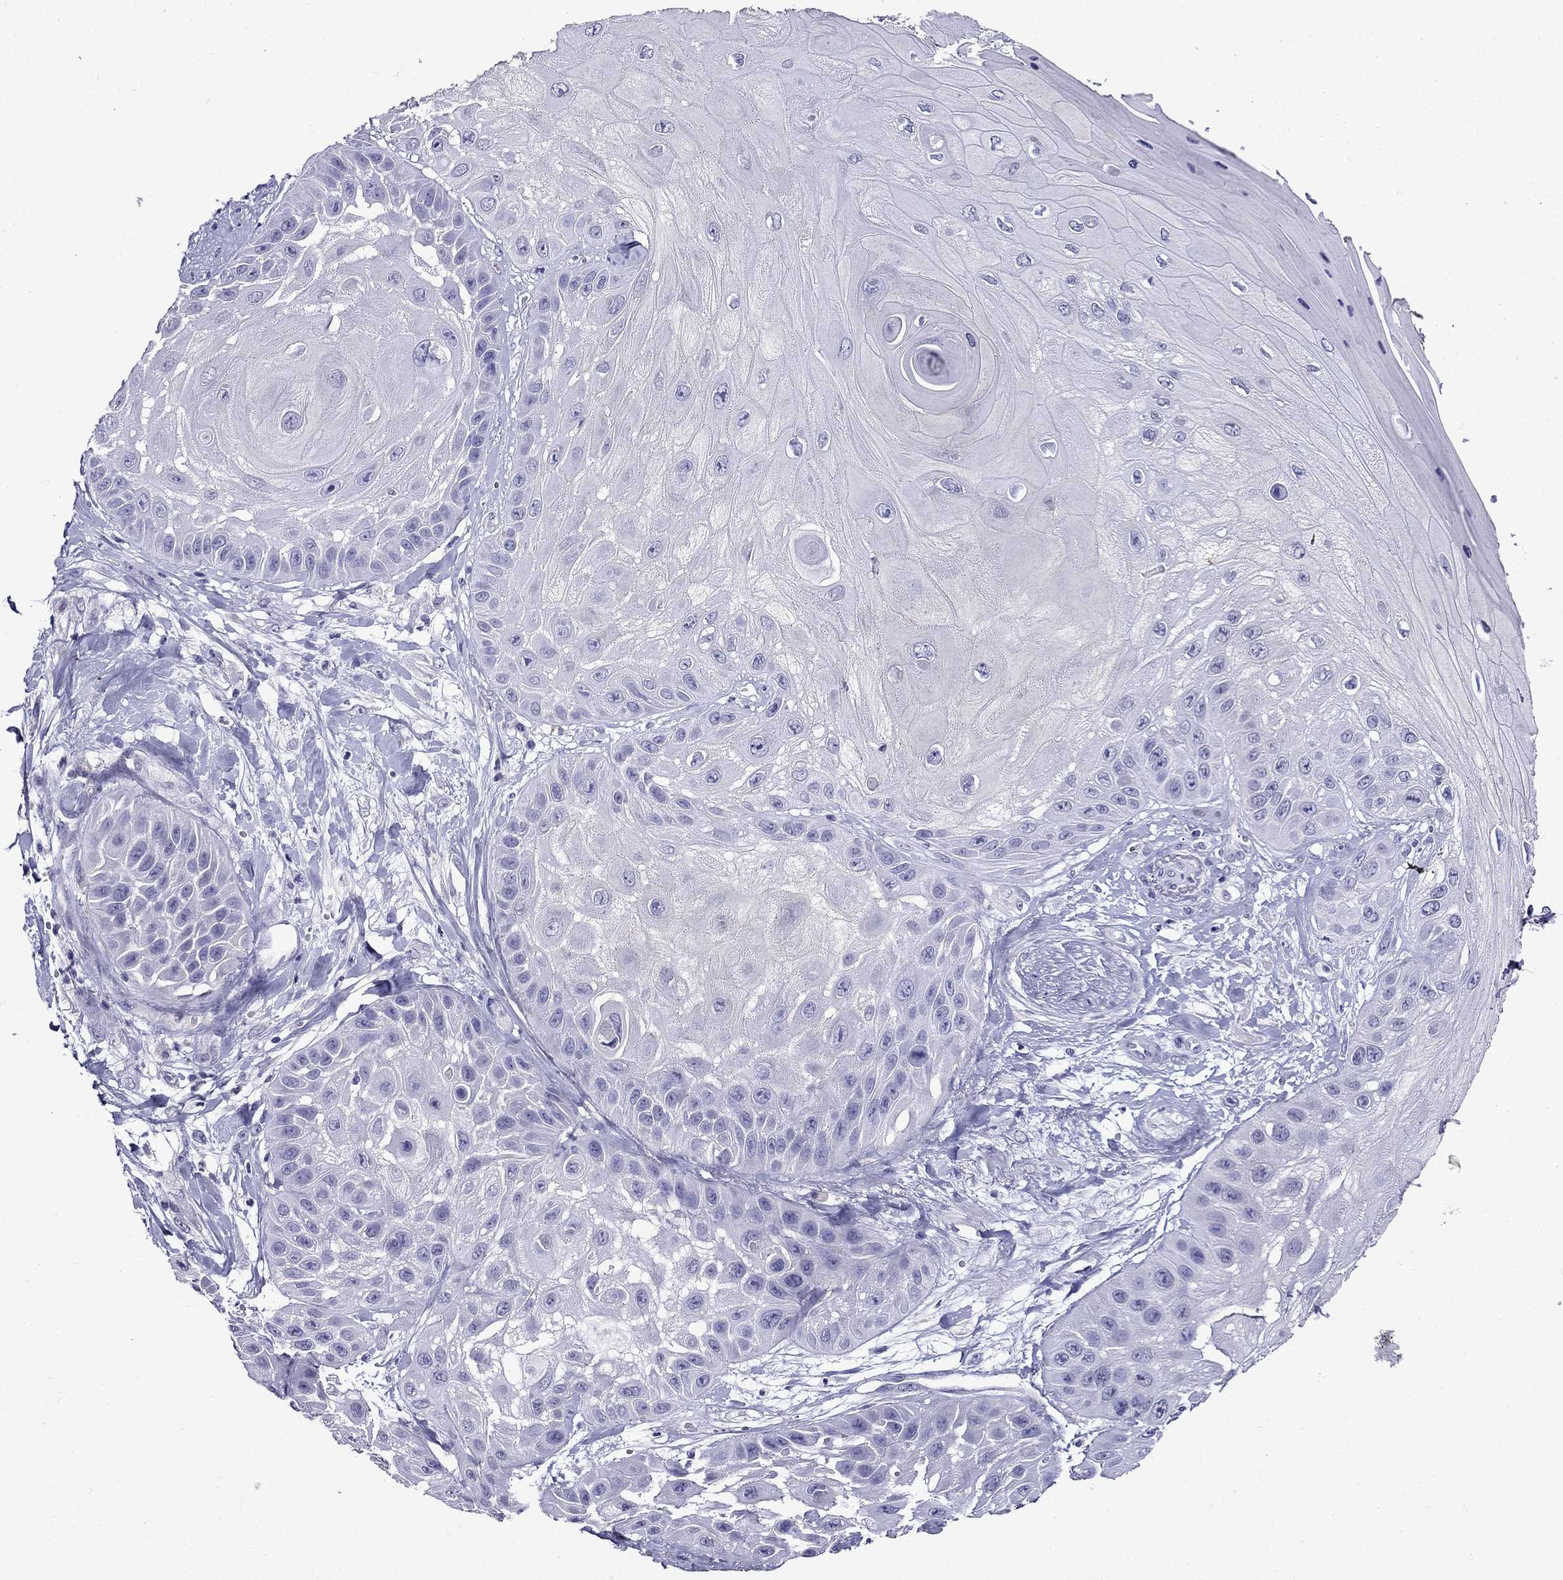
{"staining": {"intensity": "negative", "quantity": "none", "location": "none"}, "tissue": "skin cancer", "cell_type": "Tumor cells", "image_type": "cancer", "snomed": [{"axis": "morphology", "description": "Normal tissue, NOS"}, {"axis": "morphology", "description": "Squamous cell carcinoma, NOS"}, {"axis": "topography", "description": "Skin"}], "caption": "The image shows no significant positivity in tumor cells of squamous cell carcinoma (skin).", "gene": "DNAH17", "patient": {"sex": "male", "age": 79}}